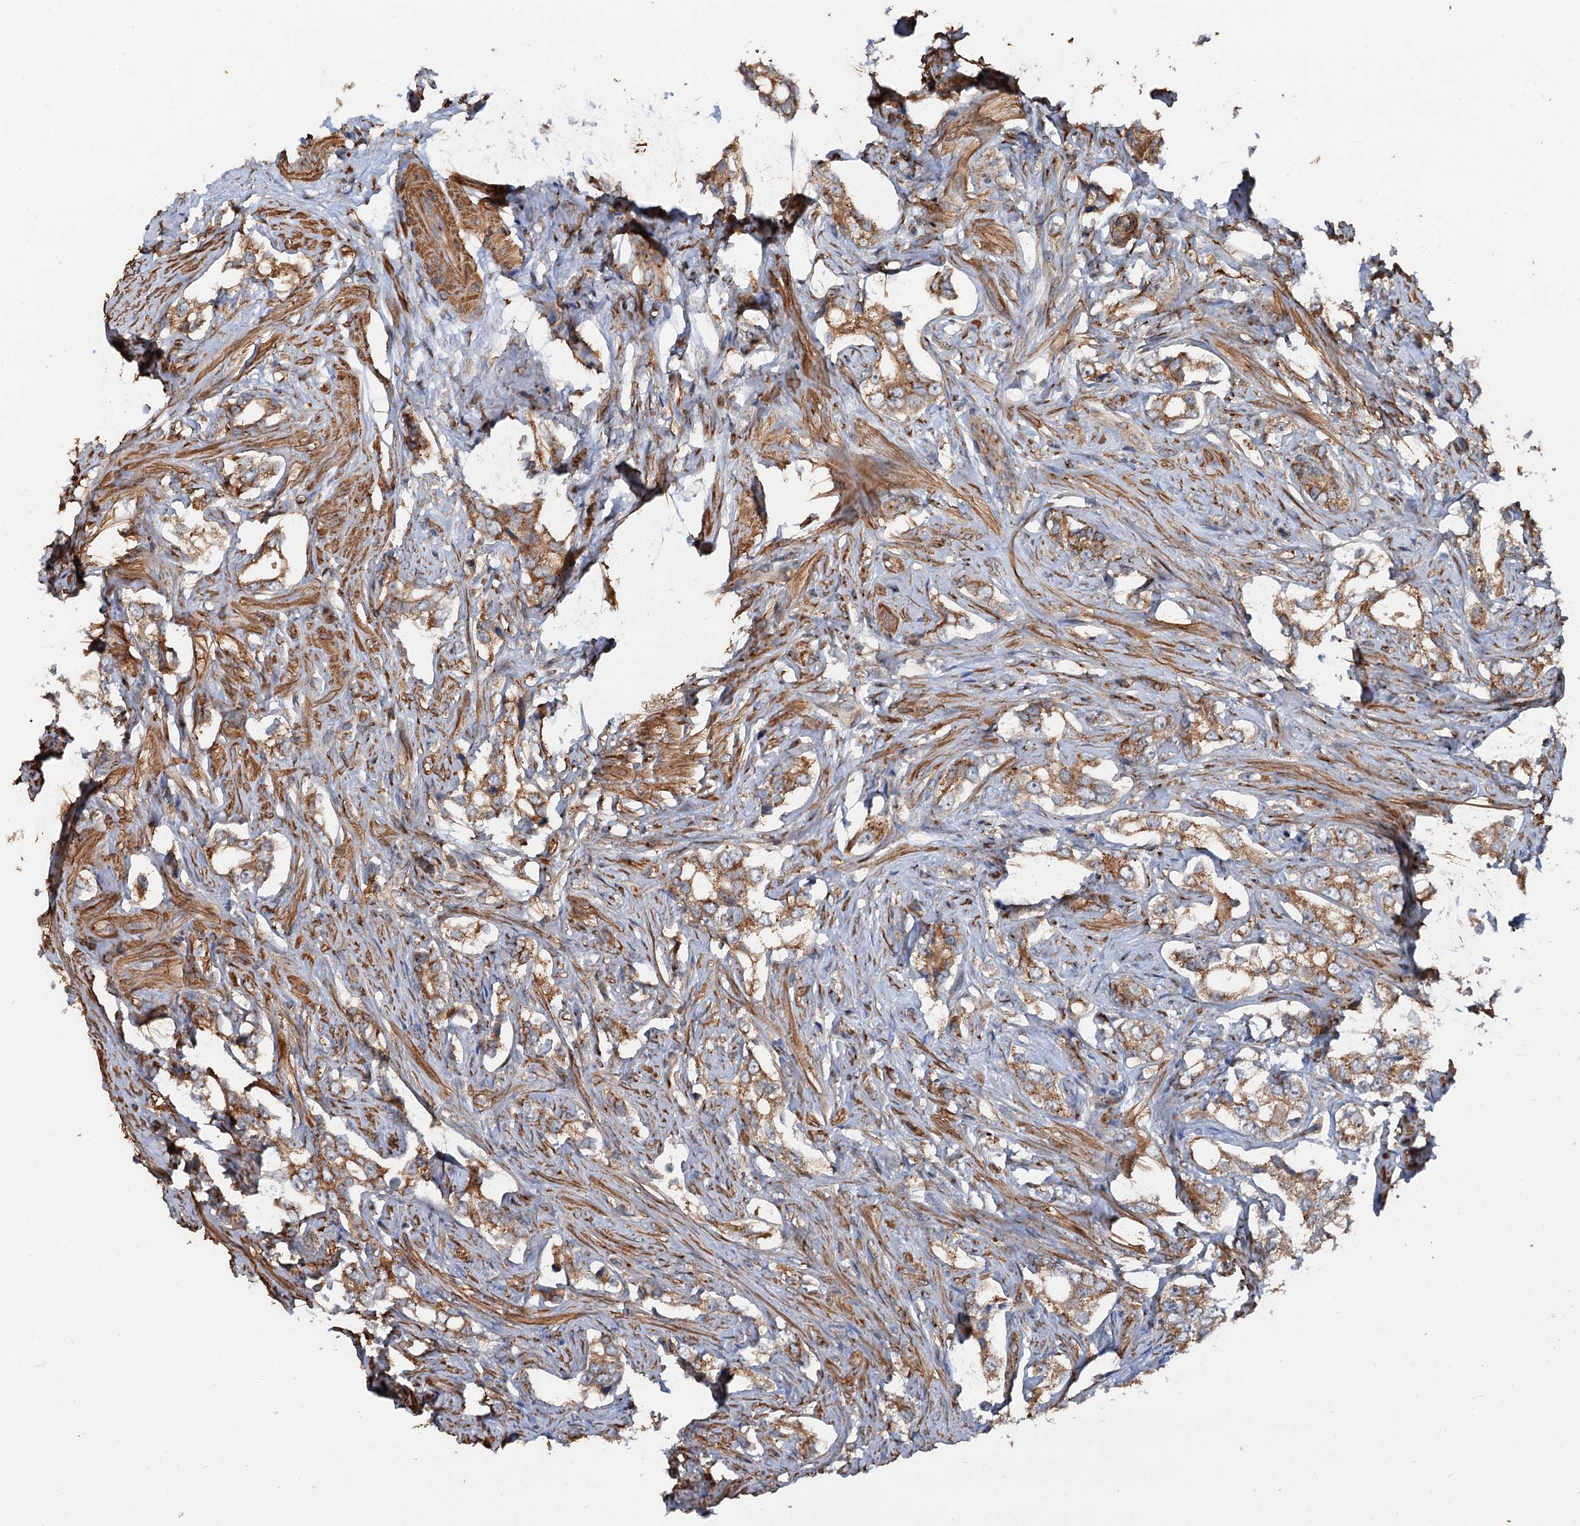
{"staining": {"intensity": "moderate", "quantity": ">75%", "location": "cytoplasmic/membranous"}, "tissue": "prostate cancer", "cell_type": "Tumor cells", "image_type": "cancer", "snomed": [{"axis": "morphology", "description": "Adenocarcinoma, High grade"}, {"axis": "topography", "description": "Prostate"}], "caption": "IHC of prostate cancer (adenocarcinoma (high-grade)) reveals medium levels of moderate cytoplasmic/membranous expression in approximately >75% of tumor cells.", "gene": "ANKRD26", "patient": {"sex": "male", "age": 66}}